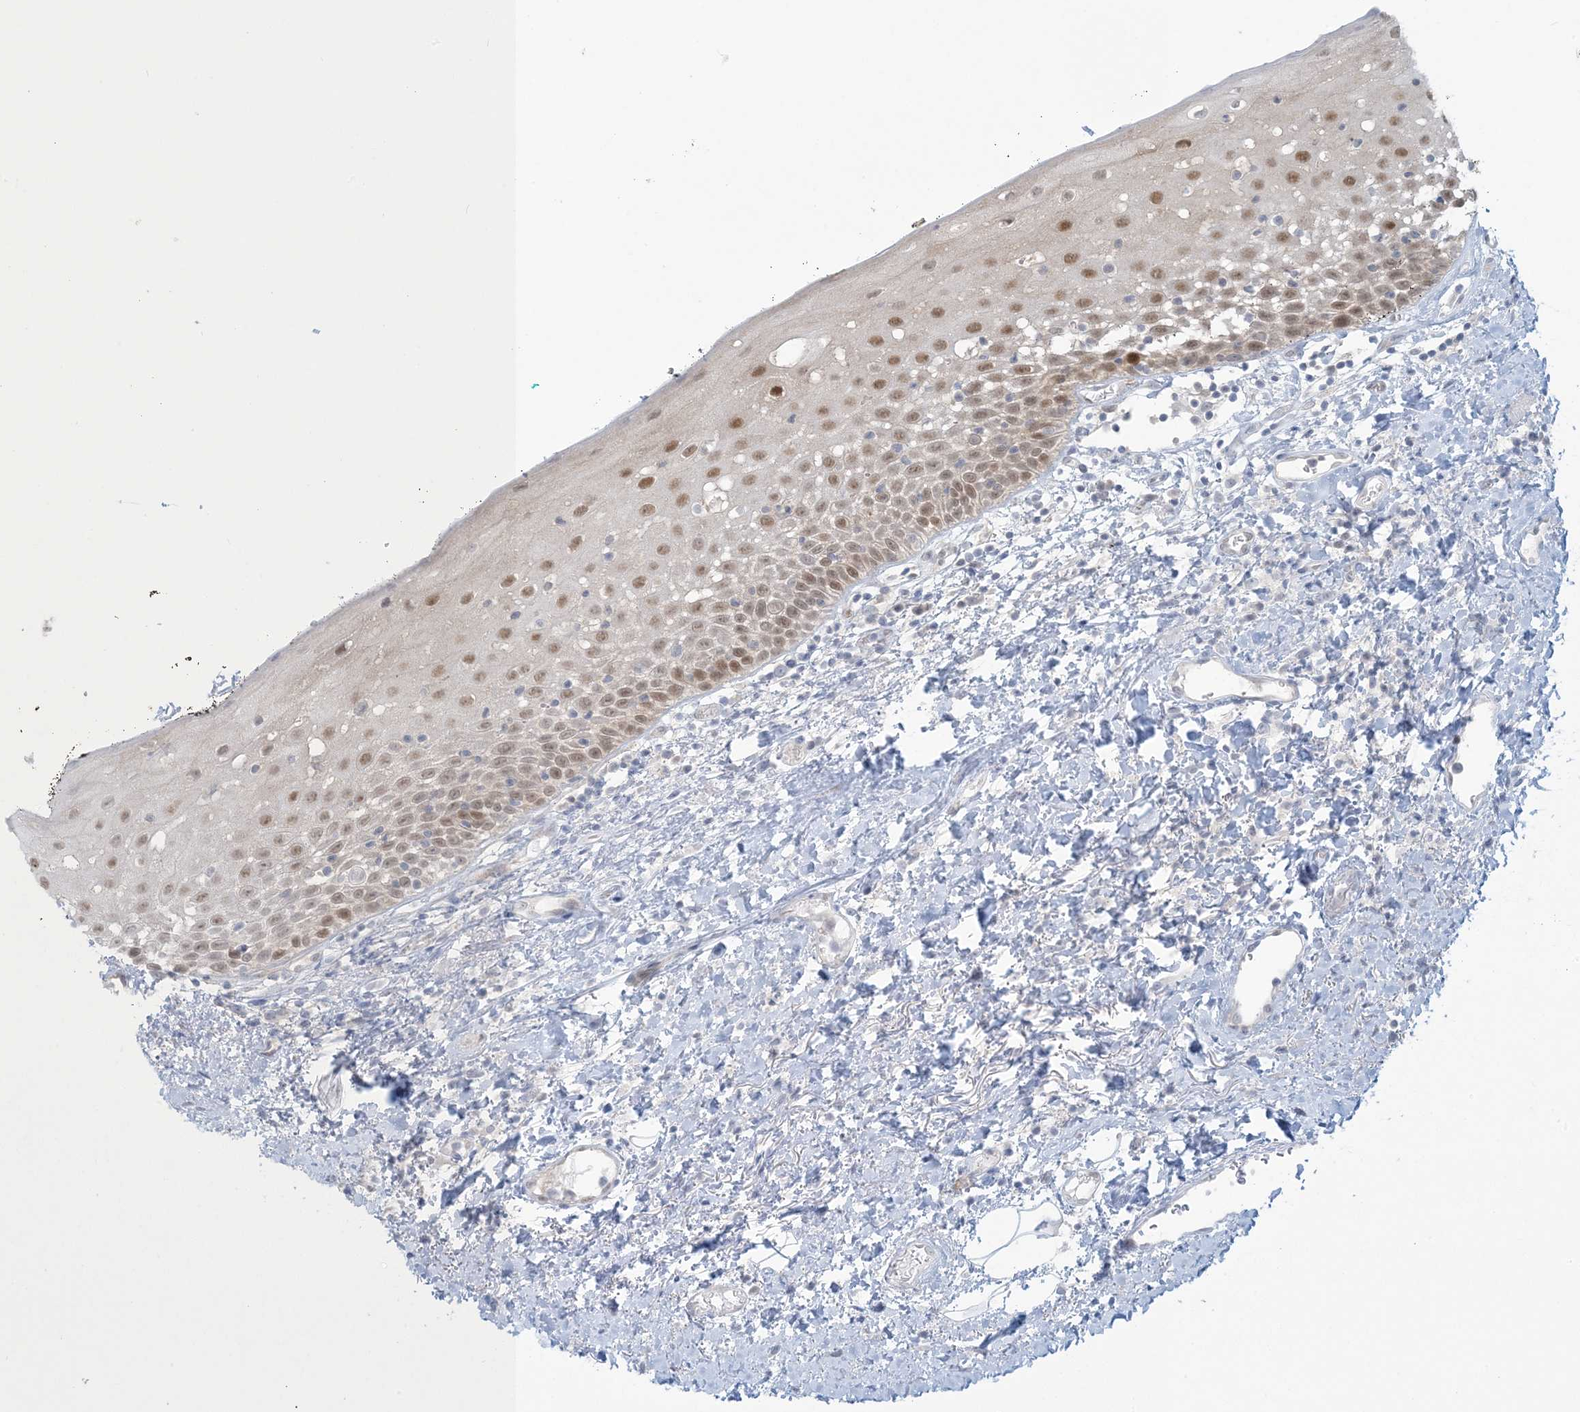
{"staining": {"intensity": "moderate", "quantity": "25%-75%", "location": "nuclear"}, "tissue": "oral mucosa", "cell_type": "Squamous epithelial cells", "image_type": "normal", "snomed": [{"axis": "morphology", "description": "Normal tissue, NOS"}, {"axis": "topography", "description": "Oral tissue"}], "caption": "Oral mucosa stained with IHC reveals moderate nuclear expression in approximately 25%-75% of squamous epithelial cells.", "gene": "NRBP2", "patient": {"sex": "male", "age": 74}}